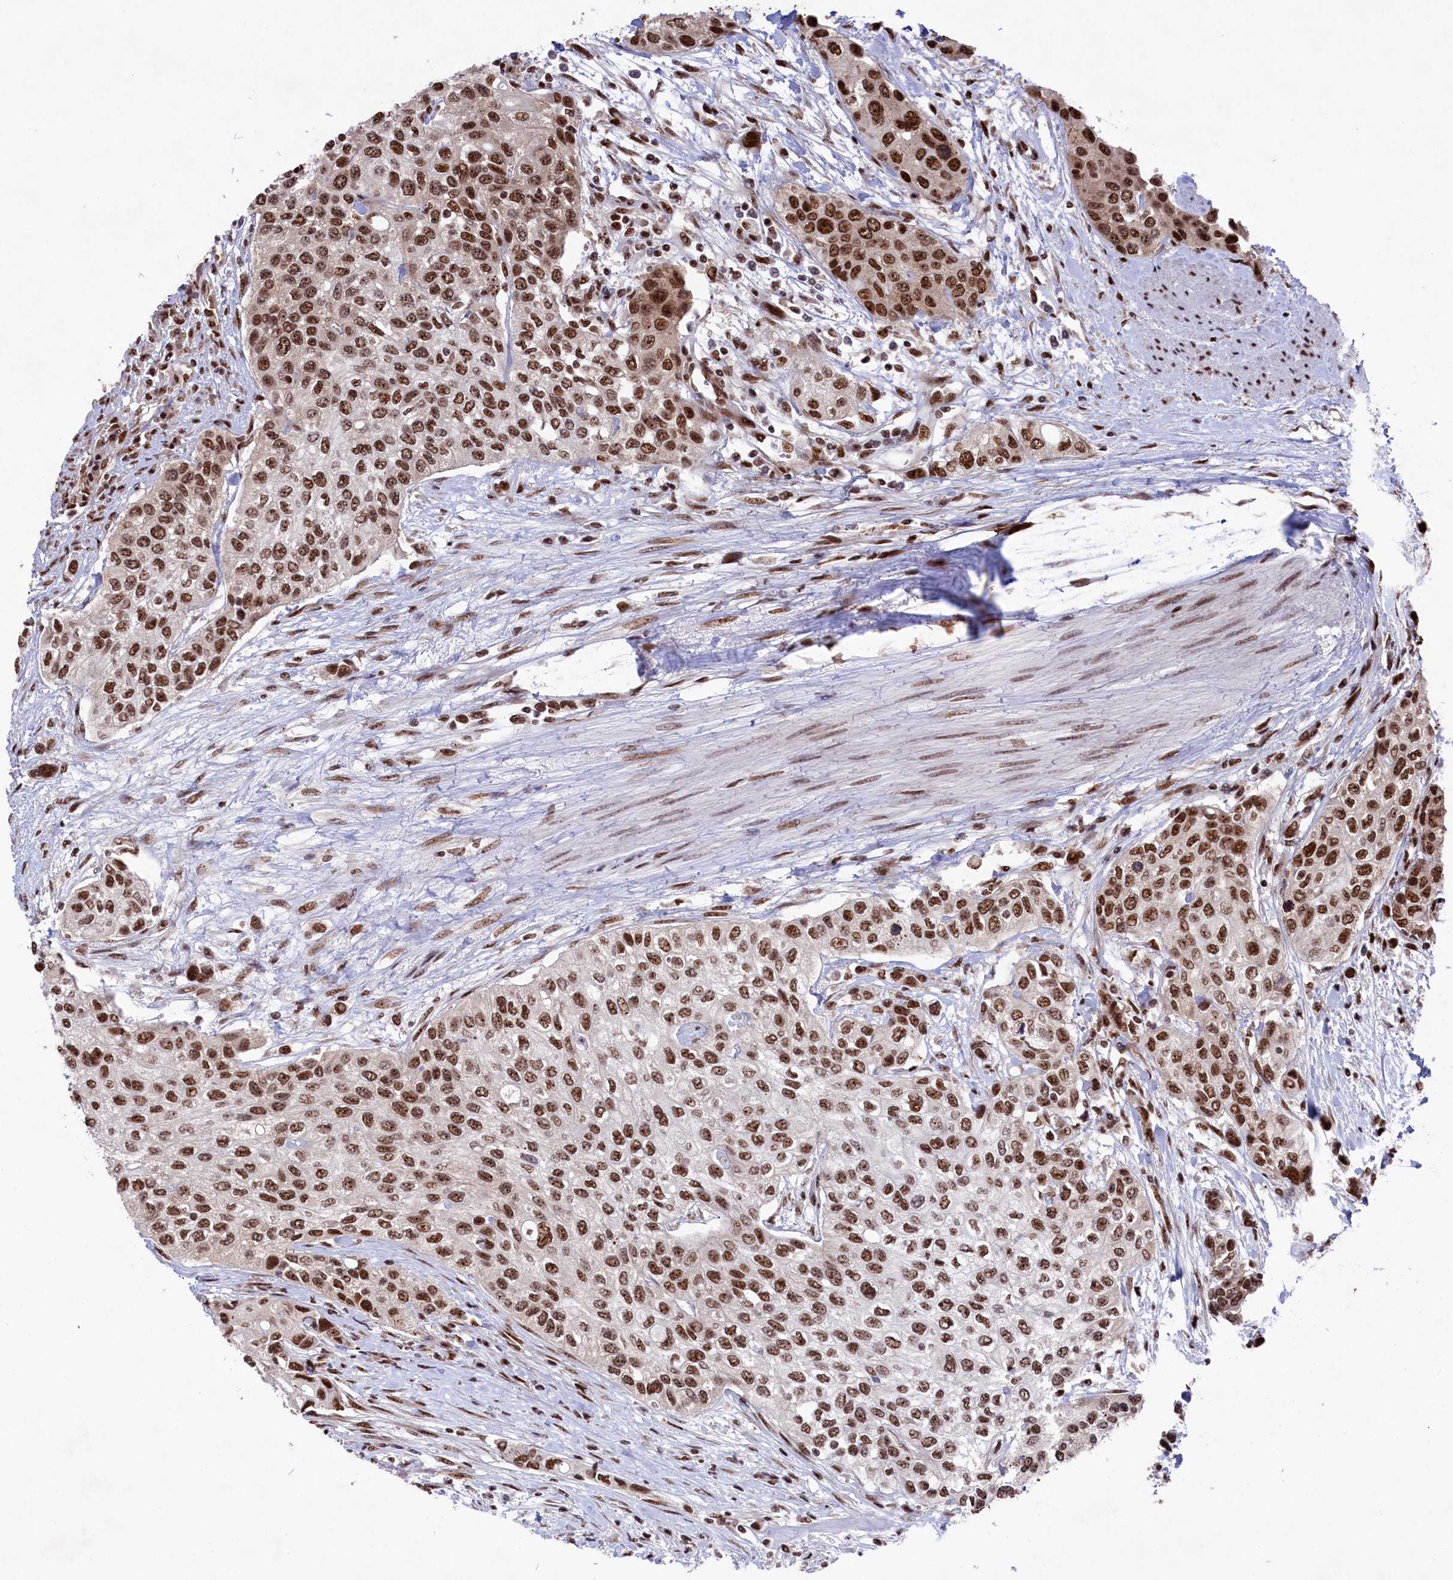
{"staining": {"intensity": "moderate", "quantity": ">75%", "location": "nuclear"}, "tissue": "urothelial cancer", "cell_type": "Tumor cells", "image_type": "cancer", "snomed": [{"axis": "morphology", "description": "Normal tissue, NOS"}, {"axis": "morphology", "description": "Urothelial carcinoma, High grade"}, {"axis": "topography", "description": "Vascular tissue"}, {"axis": "topography", "description": "Urinary bladder"}], "caption": "IHC (DAB) staining of high-grade urothelial carcinoma exhibits moderate nuclear protein expression in about >75% of tumor cells.", "gene": "PRPF31", "patient": {"sex": "female", "age": 56}}